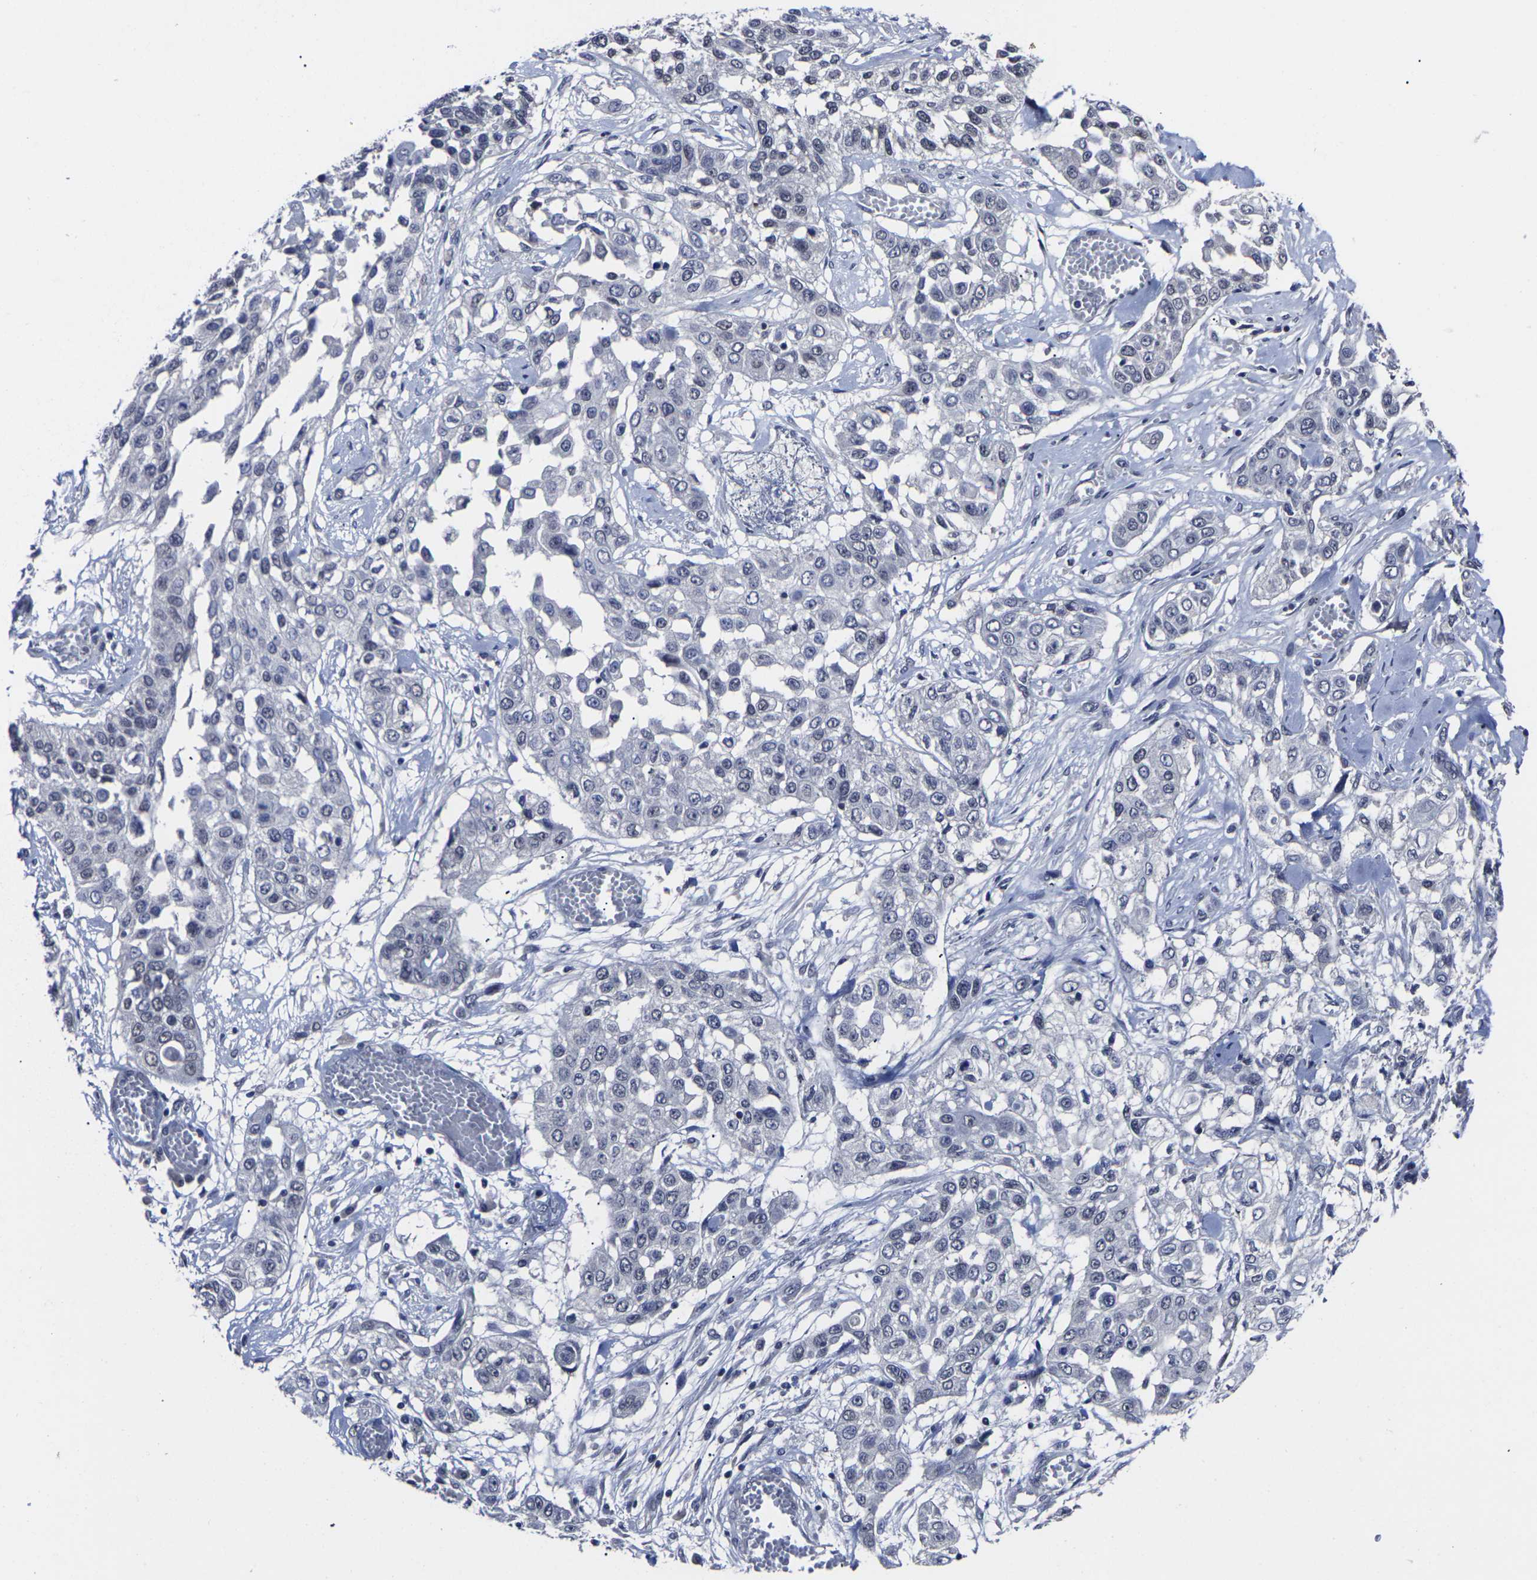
{"staining": {"intensity": "negative", "quantity": "none", "location": "none"}, "tissue": "lung cancer", "cell_type": "Tumor cells", "image_type": "cancer", "snomed": [{"axis": "morphology", "description": "Squamous cell carcinoma, NOS"}, {"axis": "topography", "description": "Lung"}], "caption": "This is a micrograph of immunohistochemistry staining of squamous cell carcinoma (lung), which shows no positivity in tumor cells.", "gene": "MSANTD4", "patient": {"sex": "male", "age": 71}}